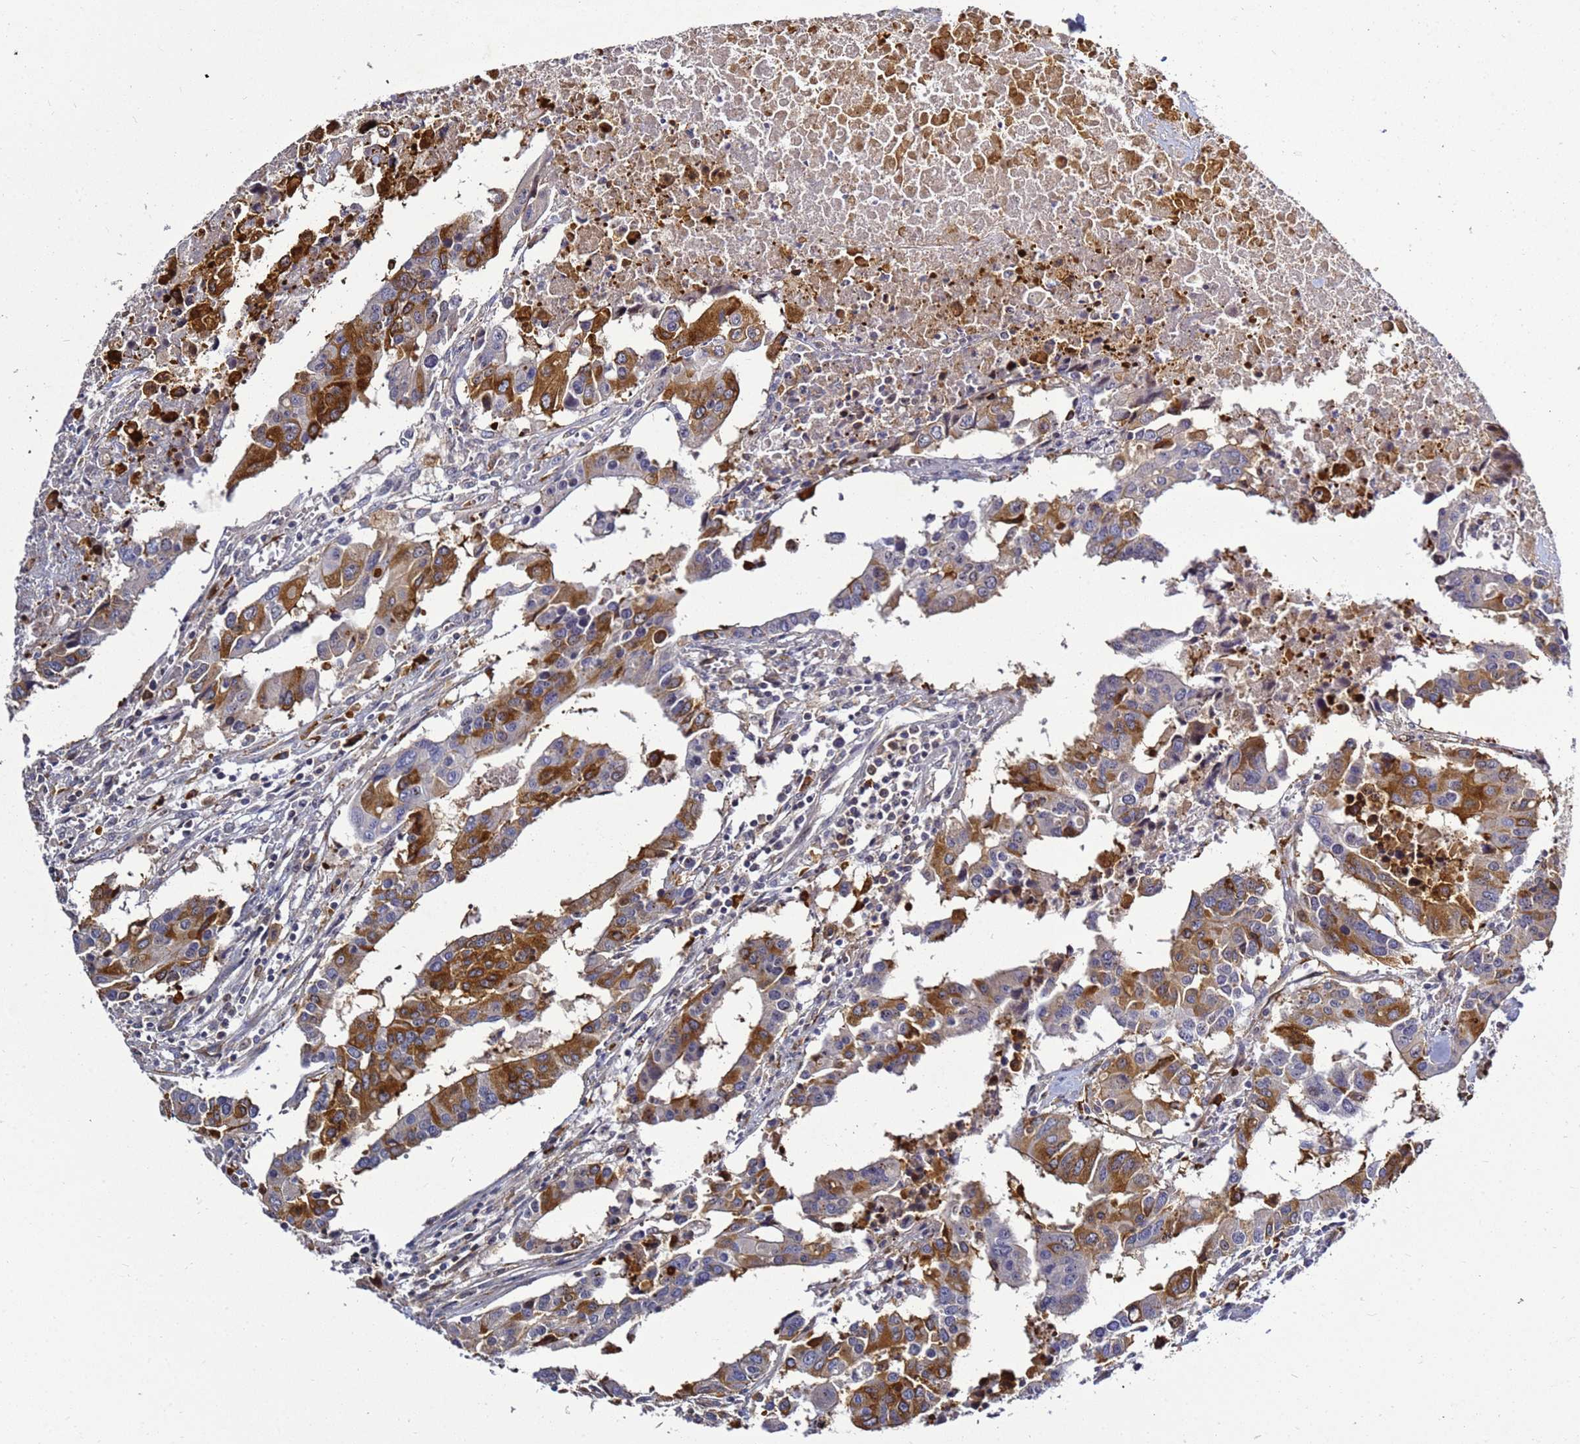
{"staining": {"intensity": "strong", "quantity": "25%-75%", "location": "cytoplasmic/membranous"}, "tissue": "colorectal cancer", "cell_type": "Tumor cells", "image_type": "cancer", "snomed": [{"axis": "morphology", "description": "Adenocarcinoma, NOS"}, {"axis": "topography", "description": "Colon"}], "caption": "Colorectal adenocarcinoma was stained to show a protein in brown. There is high levels of strong cytoplasmic/membranous expression in approximately 25%-75% of tumor cells. Nuclei are stained in blue.", "gene": "NOL8", "patient": {"sex": "male", "age": 77}}